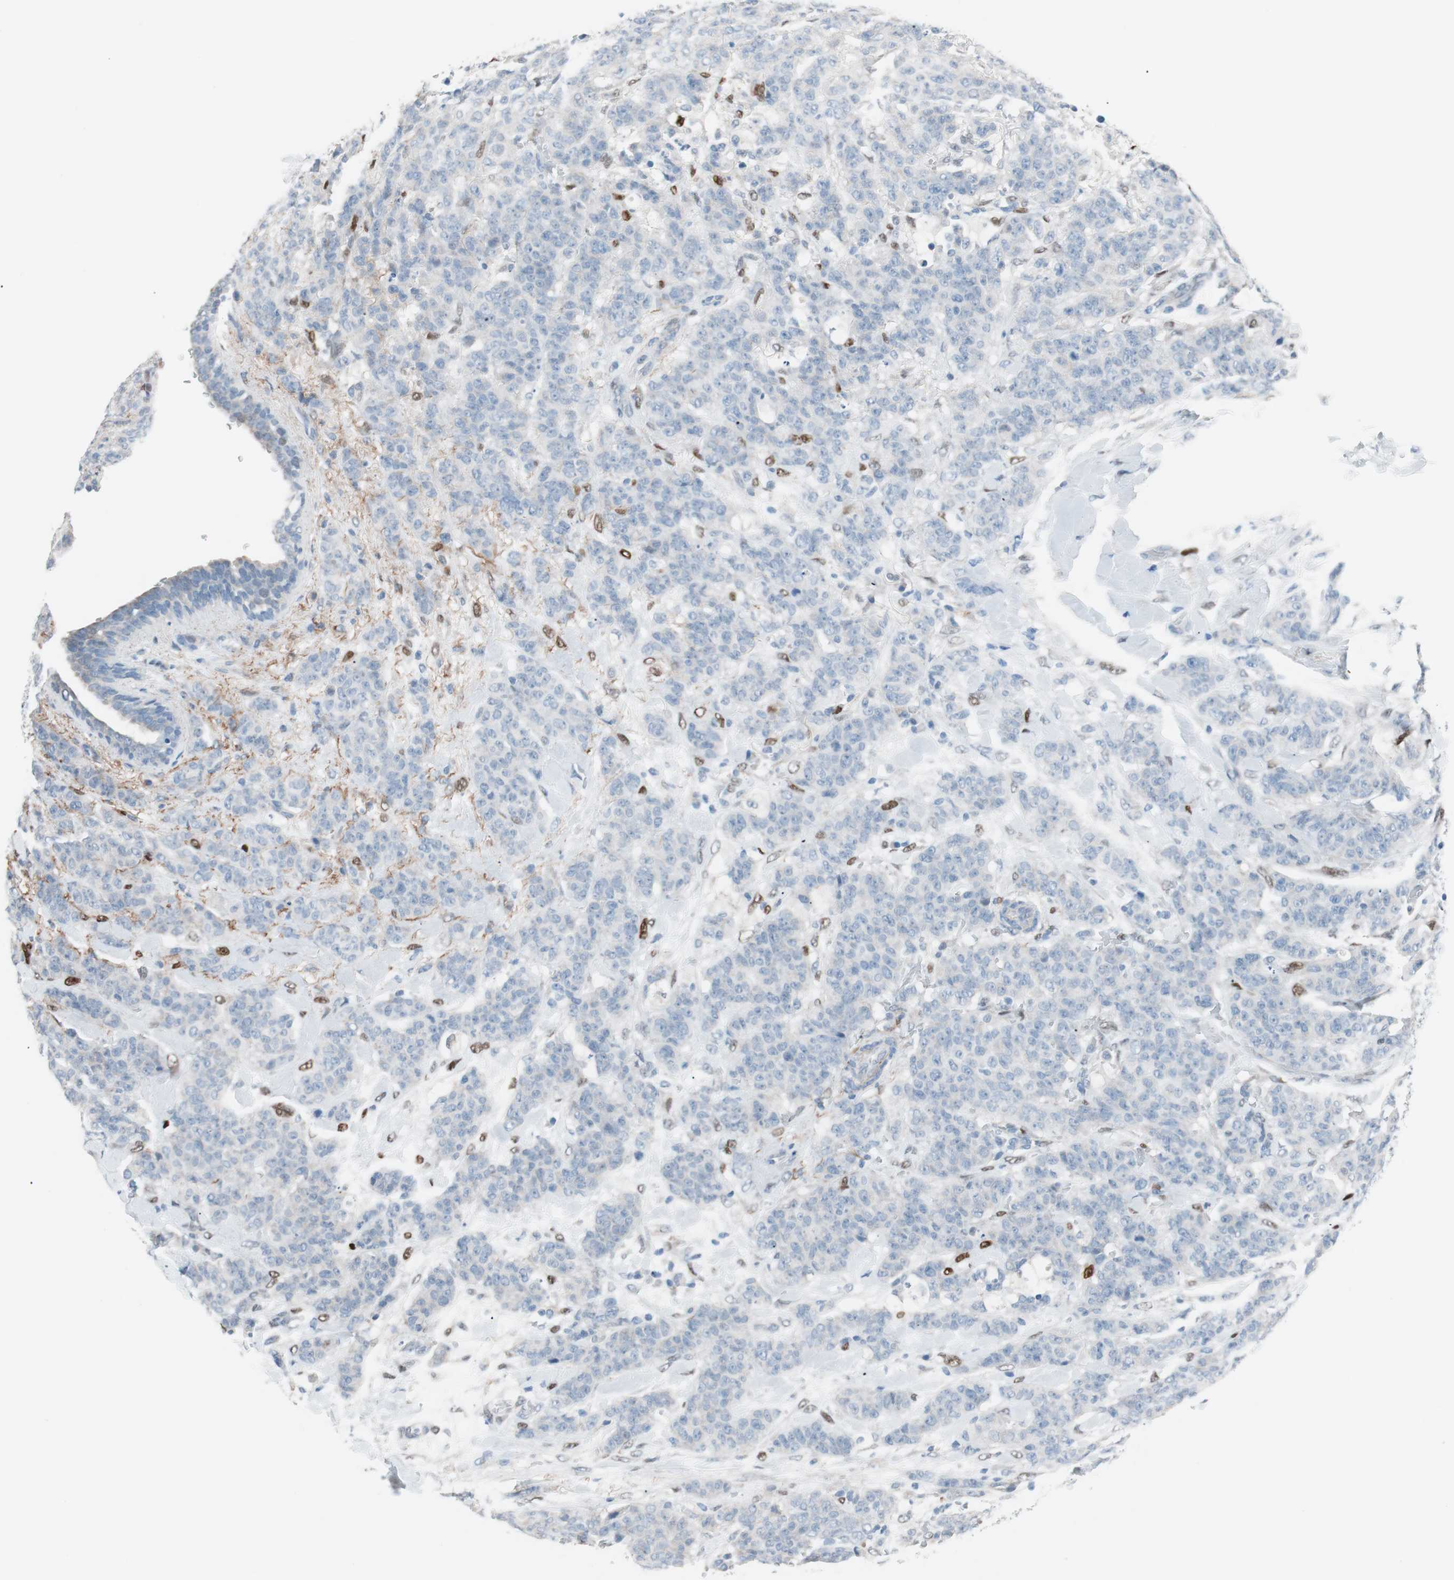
{"staining": {"intensity": "negative", "quantity": "none", "location": "none"}, "tissue": "breast cancer", "cell_type": "Tumor cells", "image_type": "cancer", "snomed": [{"axis": "morphology", "description": "Duct carcinoma"}, {"axis": "topography", "description": "Breast"}], "caption": "A photomicrograph of human intraductal carcinoma (breast) is negative for staining in tumor cells.", "gene": "FOSL1", "patient": {"sex": "female", "age": 40}}